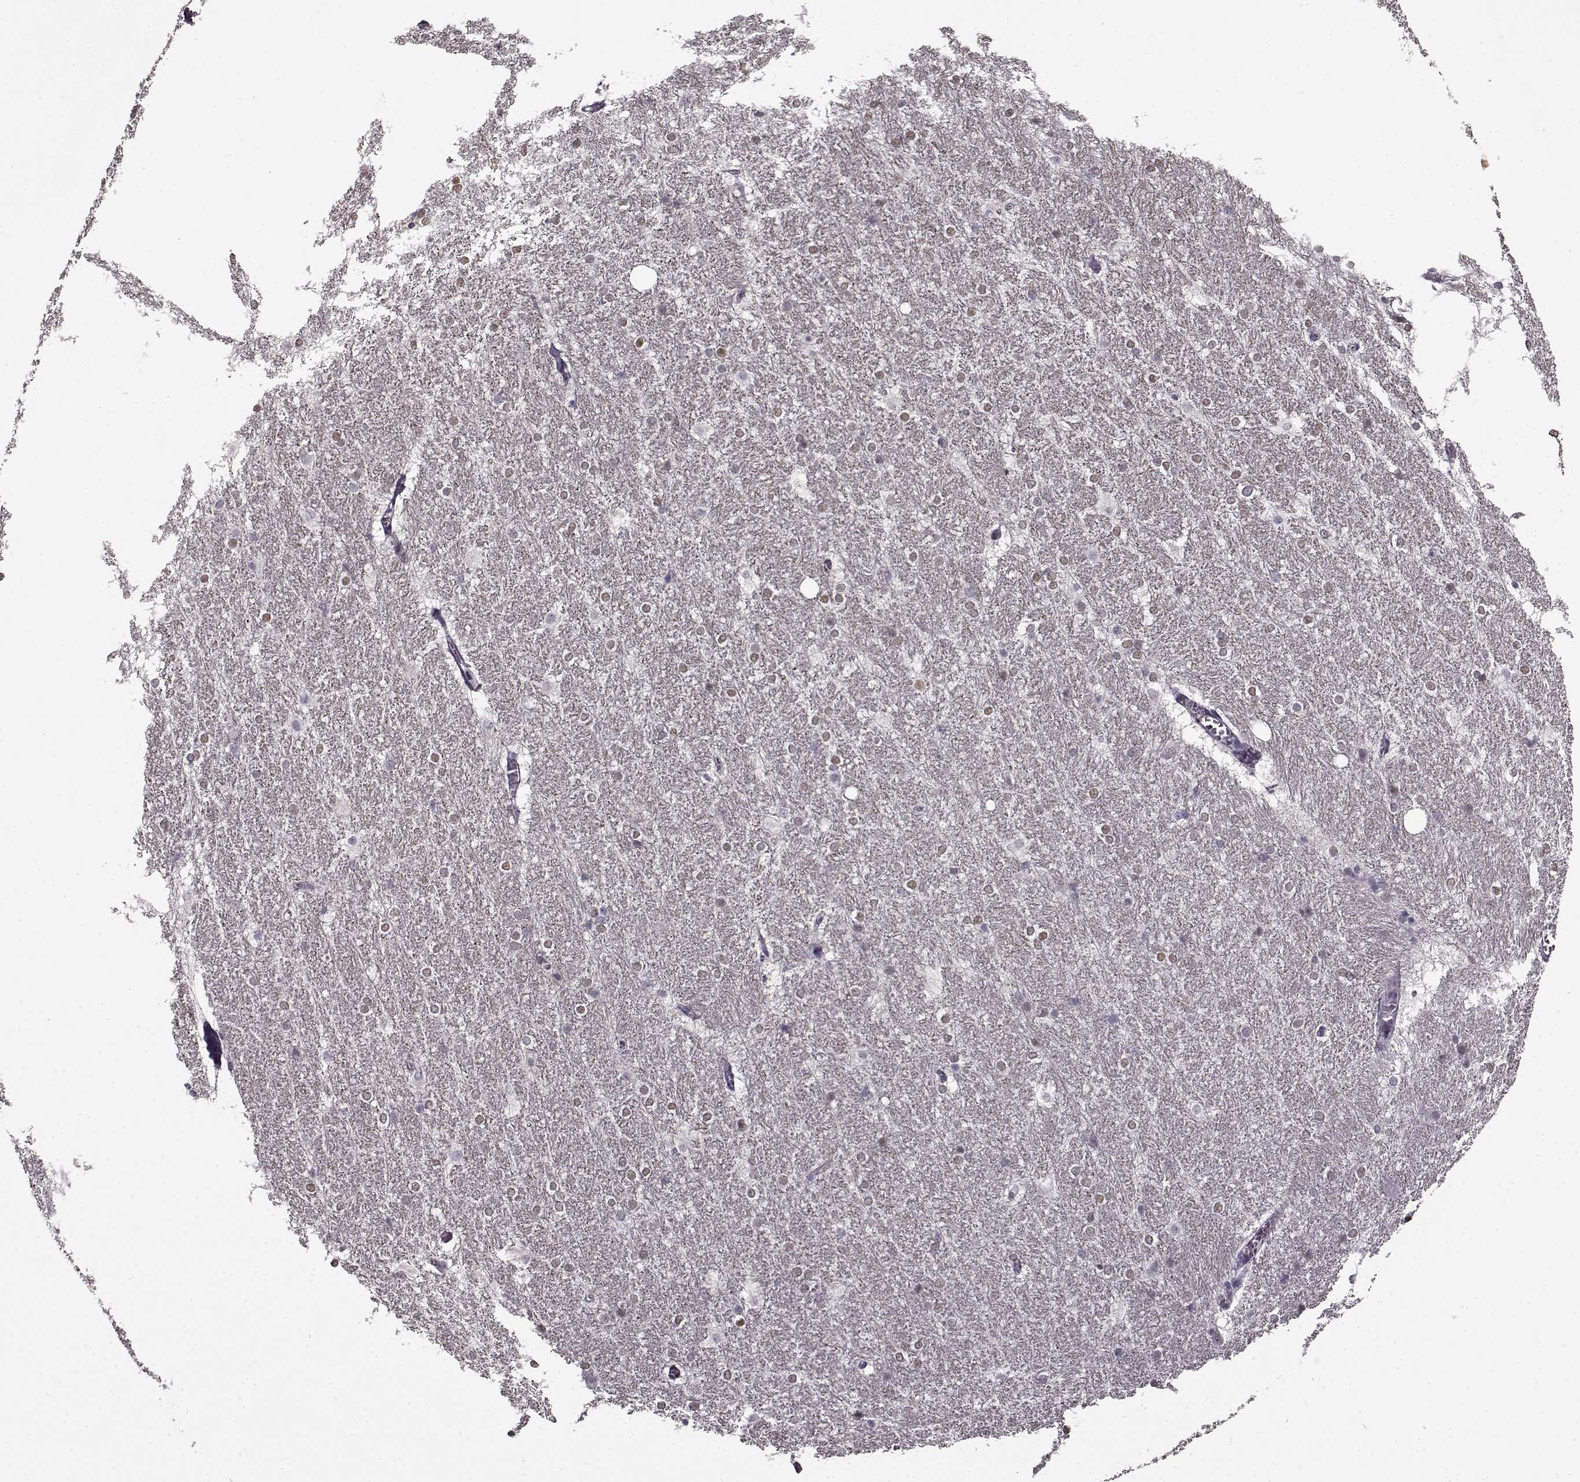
{"staining": {"intensity": "weak", "quantity": "<25%", "location": "nuclear"}, "tissue": "hippocampus", "cell_type": "Glial cells", "image_type": "normal", "snomed": [{"axis": "morphology", "description": "Normal tissue, NOS"}, {"axis": "topography", "description": "Cerebral cortex"}, {"axis": "topography", "description": "Hippocampus"}], "caption": "IHC of unremarkable human hippocampus demonstrates no staining in glial cells.", "gene": "CNGA3", "patient": {"sex": "female", "age": 19}}